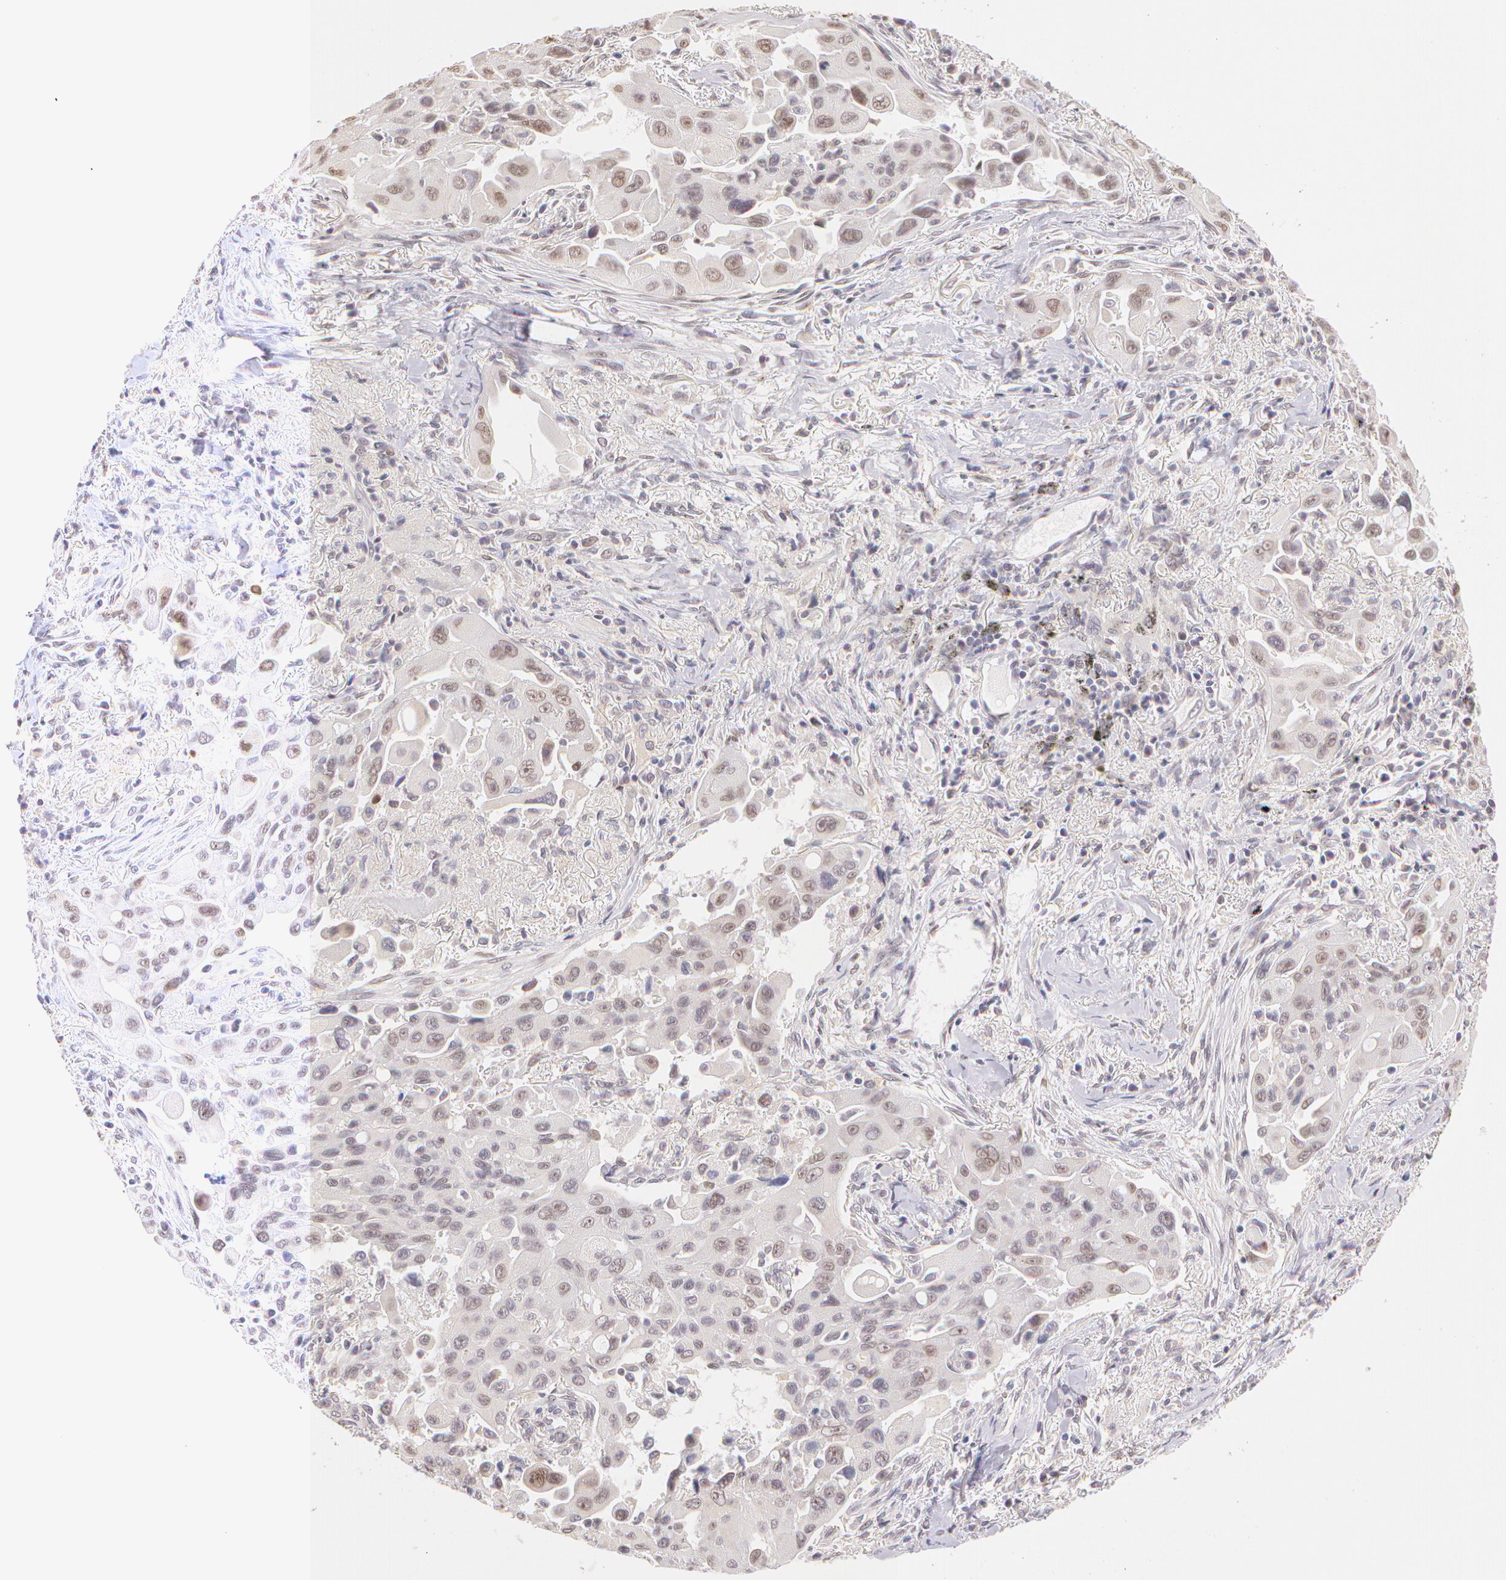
{"staining": {"intensity": "weak", "quantity": "<25%", "location": "nuclear"}, "tissue": "lung cancer", "cell_type": "Tumor cells", "image_type": "cancer", "snomed": [{"axis": "morphology", "description": "Adenocarcinoma, NOS"}, {"axis": "topography", "description": "Lung"}], "caption": "Lung cancer (adenocarcinoma) was stained to show a protein in brown. There is no significant expression in tumor cells.", "gene": "ZNF597", "patient": {"sex": "male", "age": 68}}